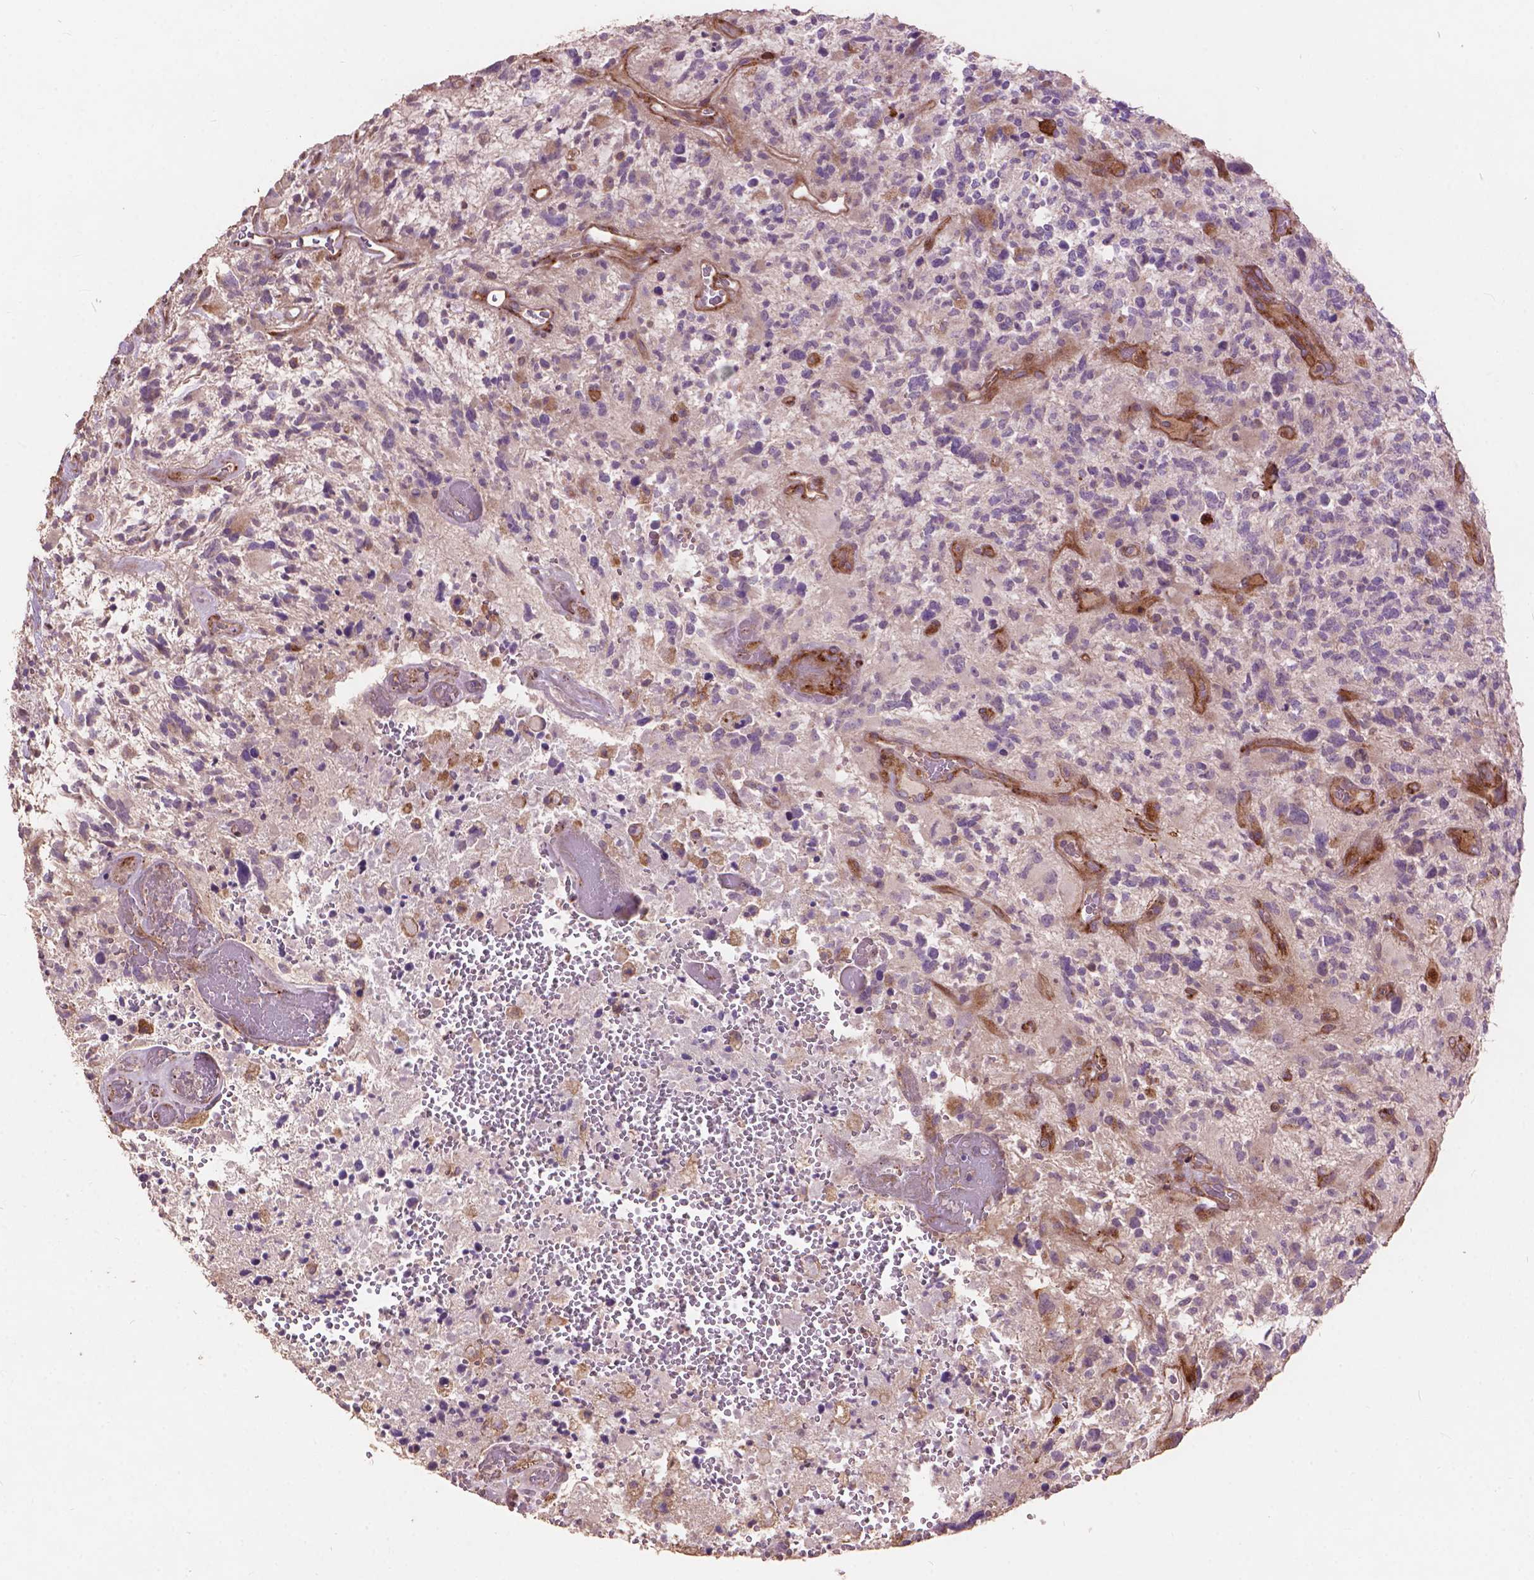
{"staining": {"intensity": "negative", "quantity": "none", "location": "none"}, "tissue": "glioma", "cell_type": "Tumor cells", "image_type": "cancer", "snomed": [{"axis": "morphology", "description": "Glioma, malignant, High grade"}, {"axis": "topography", "description": "Brain"}], "caption": "The photomicrograph reveals no staining of tumor cells in glioma.", "gene": "FNIP1", "patient": {"sex": "female", "age": 71}}